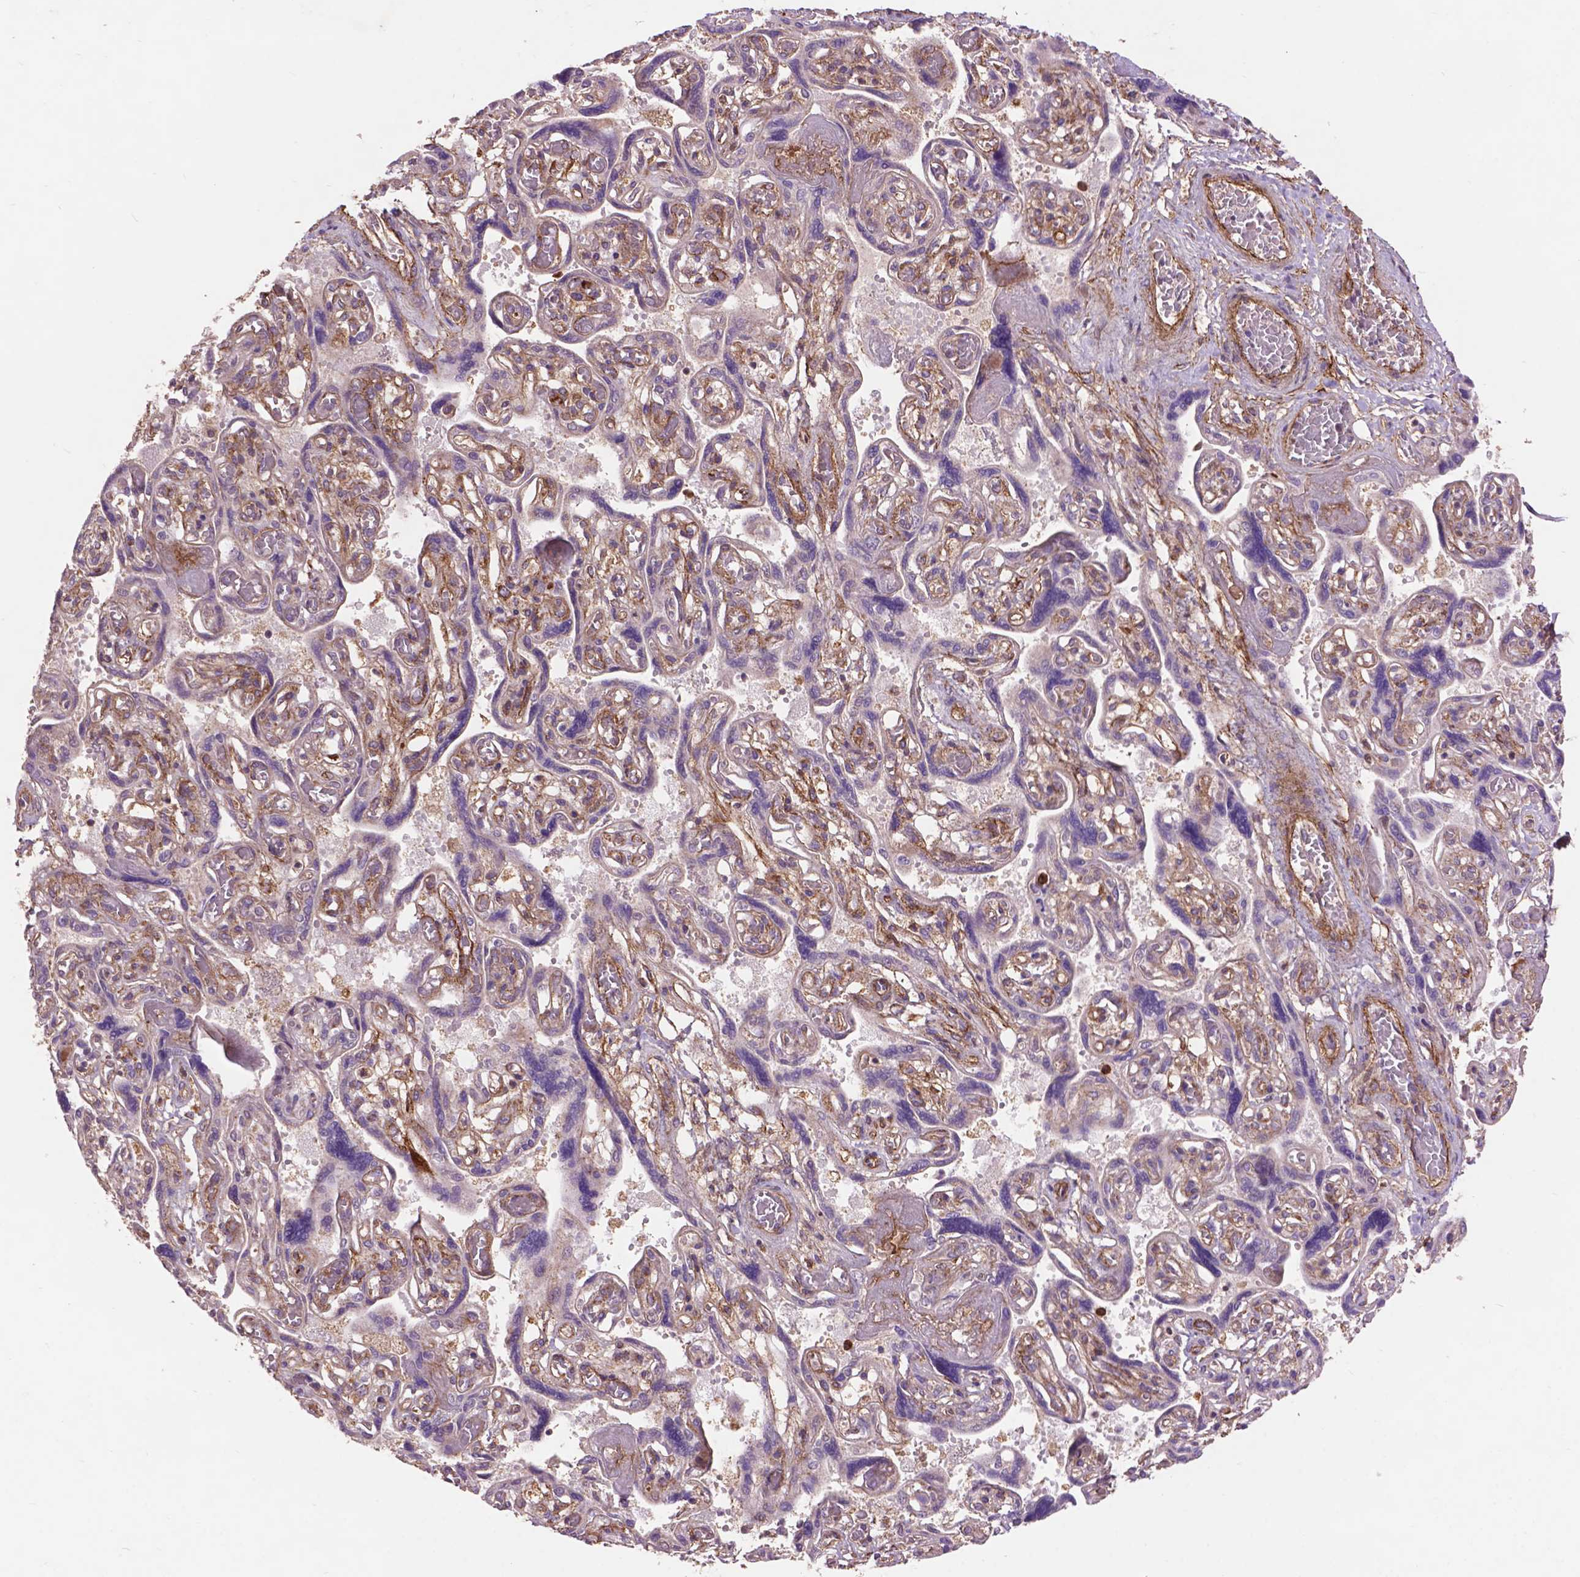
{"staining": {"intensity": "strong", "quantity": ">75%", "location": "cytoplasmic/membranous"}, "tissue": "placenta", "cell_type": "Decidual cells", "image_type": "normal", "snomed": [{"axis": "morphology", "description": "Normal tissue, NOS"}, {"axis": "topography", "description": "Placenta"}], "caption": "Human placenta stained with a protein marker exhibits strong staining in decidual cells.", "gene": "LRRC3C", "patient": {"sex": "female", "age": 32}}